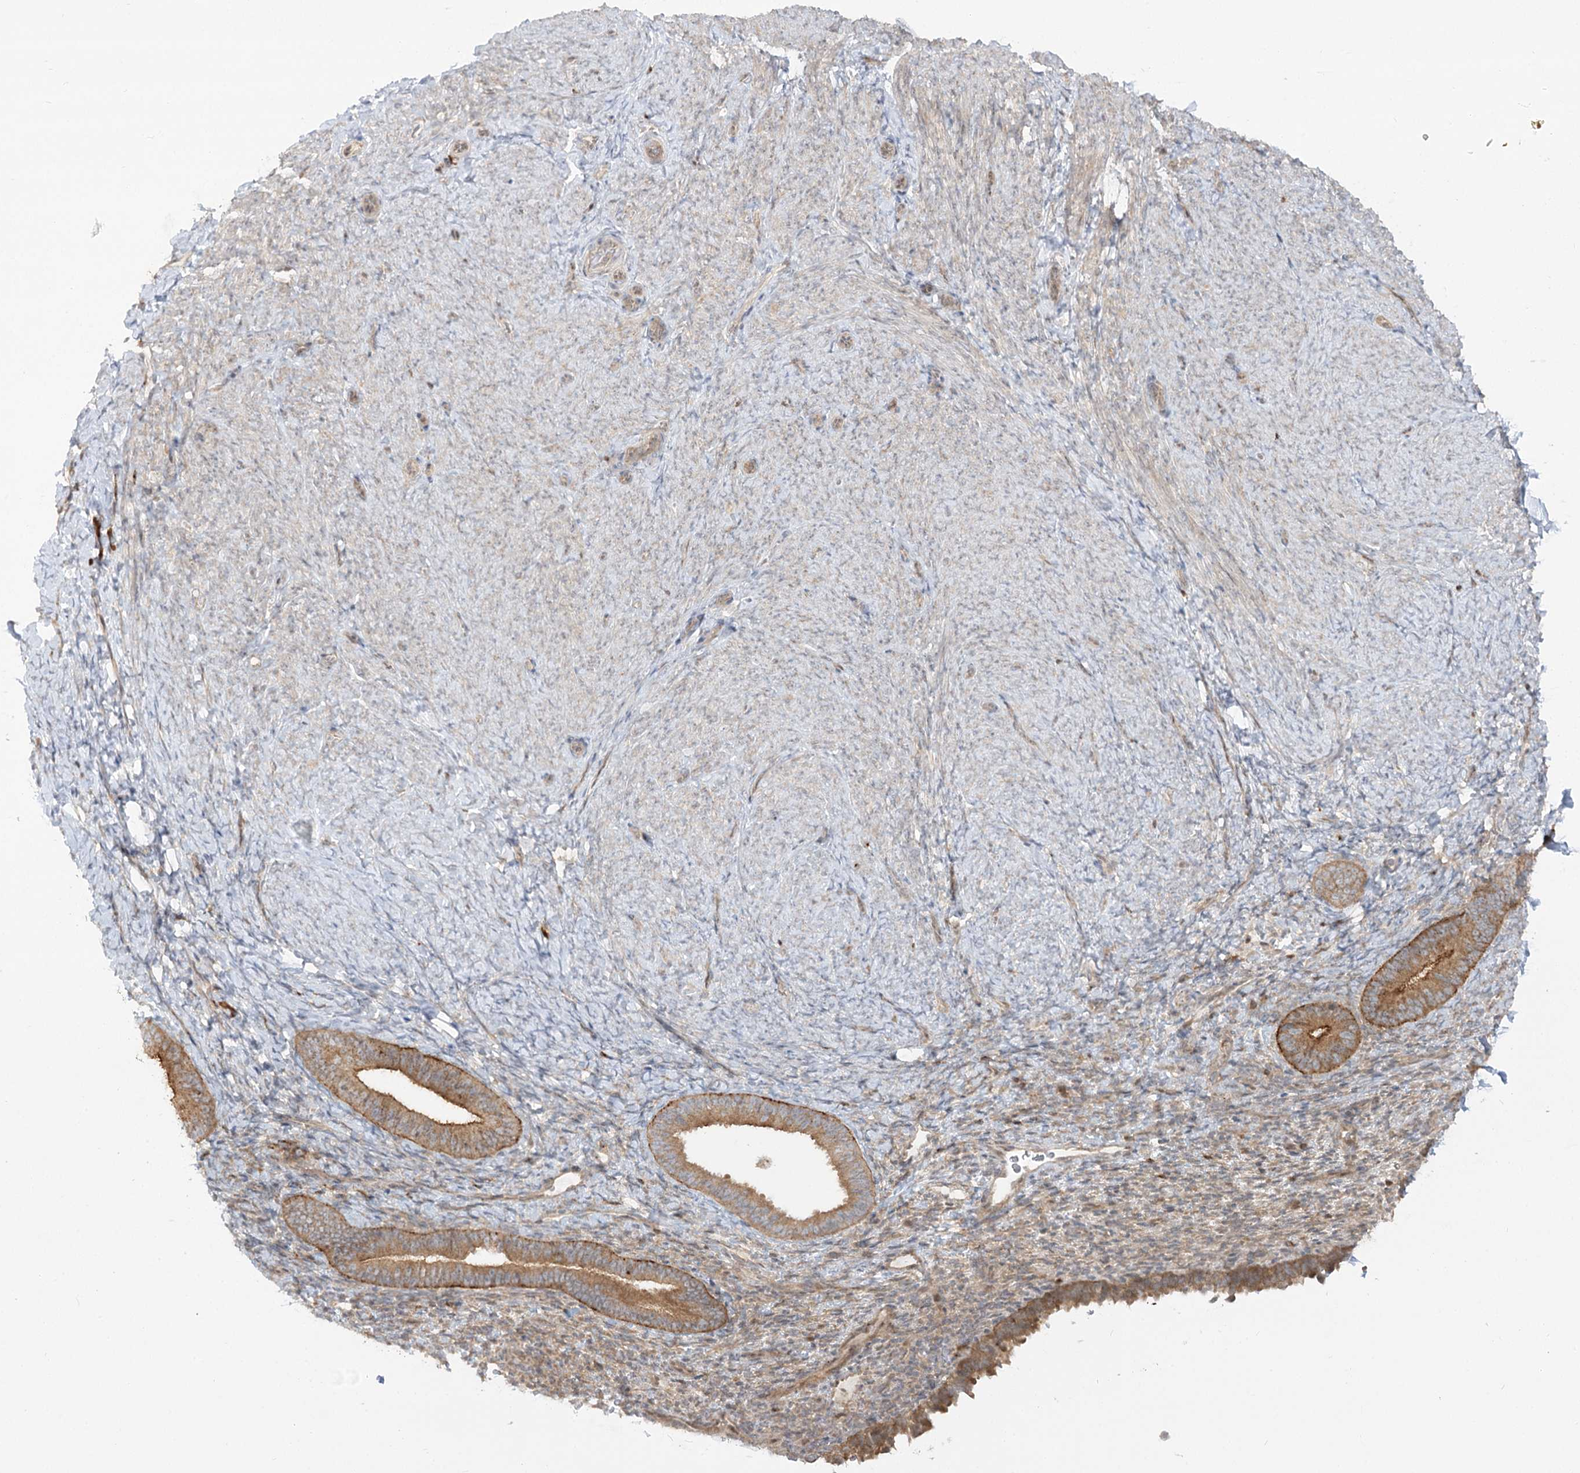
{"staining": {"intensity": "weak", "quantity": "<25%", "location": "cytoplasmic/membranous"}, "tissue": "endometrium", "cell_type": "Cells in endometrial stroma", "image_type": "normal", "snomed": [{"axis": "morphology", "description": "Normal tissue, NOS"}, {"axis": "topography", "description": "Endometrium"}], "caption": "Immunohistochemistry (IHC) photomicrograph of normal endometrium: human endometrium stained with DAB shows no significant protein expression in cells in endometrial stroma. The staining was performed using DAB (3,3'-diaminobenzidine) to visualize the protein expression in brown, while the nuclei were stained in blue with hematoxylin (Magnification: 20x).", "gene": "SYTL1", "patient": {"sex": "female", "age": 65}}